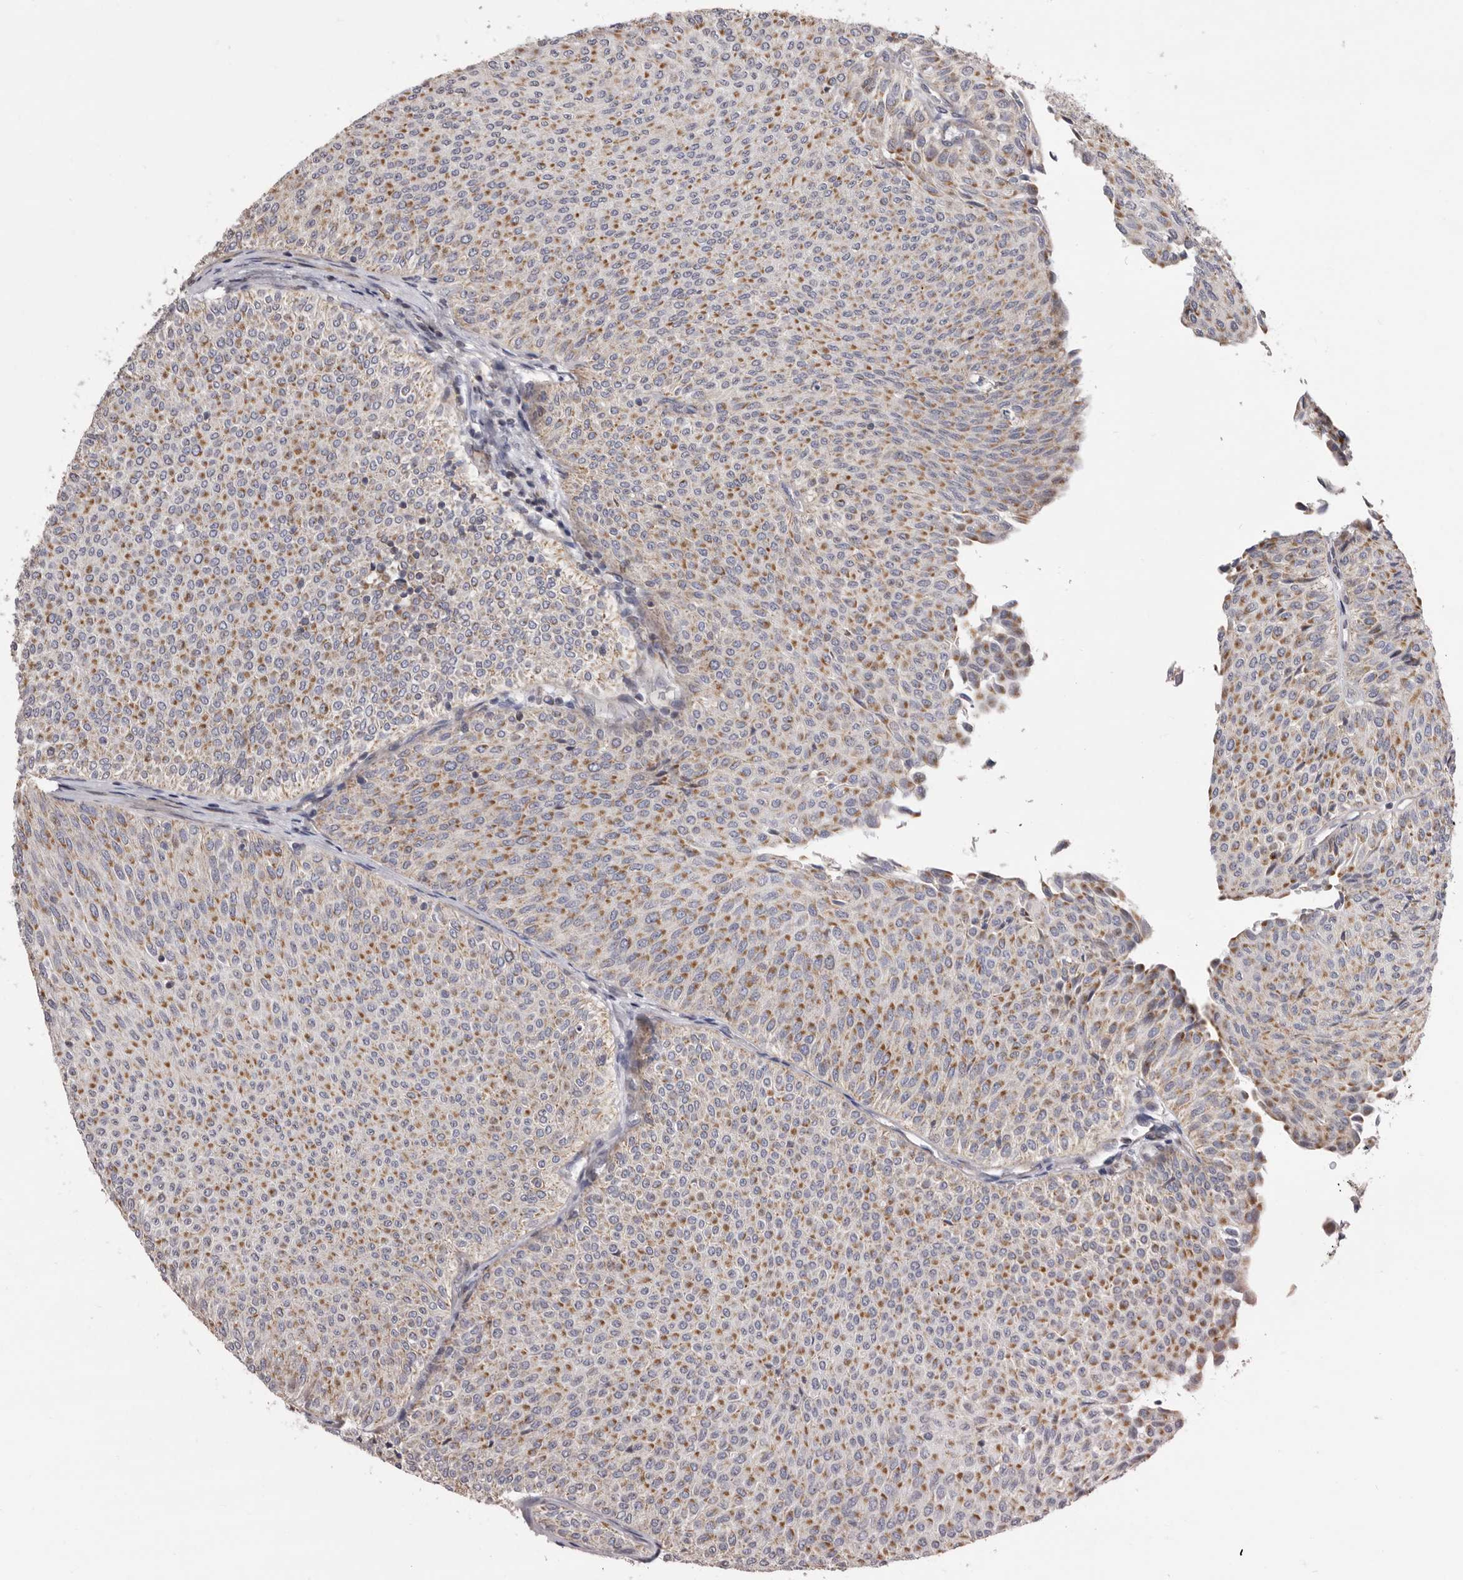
{"staining": {"intensity": "moderate", "quantity": ">75%", "location": "cytoplasmic/membranous"}, "tissue": "urothelial cancer", "cell_type": "Tumor cells", "image_type": "cancer", "snomed": [{"axis": "morphology", "description": "Urothelial carcinoma, Low grade"}, {"axis": "topography", "description": "Urinary bladder"}], "caption": "Moderate cytoplasmic/membranous protein expression is appreciated in about >75% of tumor cells in urothelial cancer.", "gene": "TIMM17B", "patient": {"sex": "male", "age": 78}}